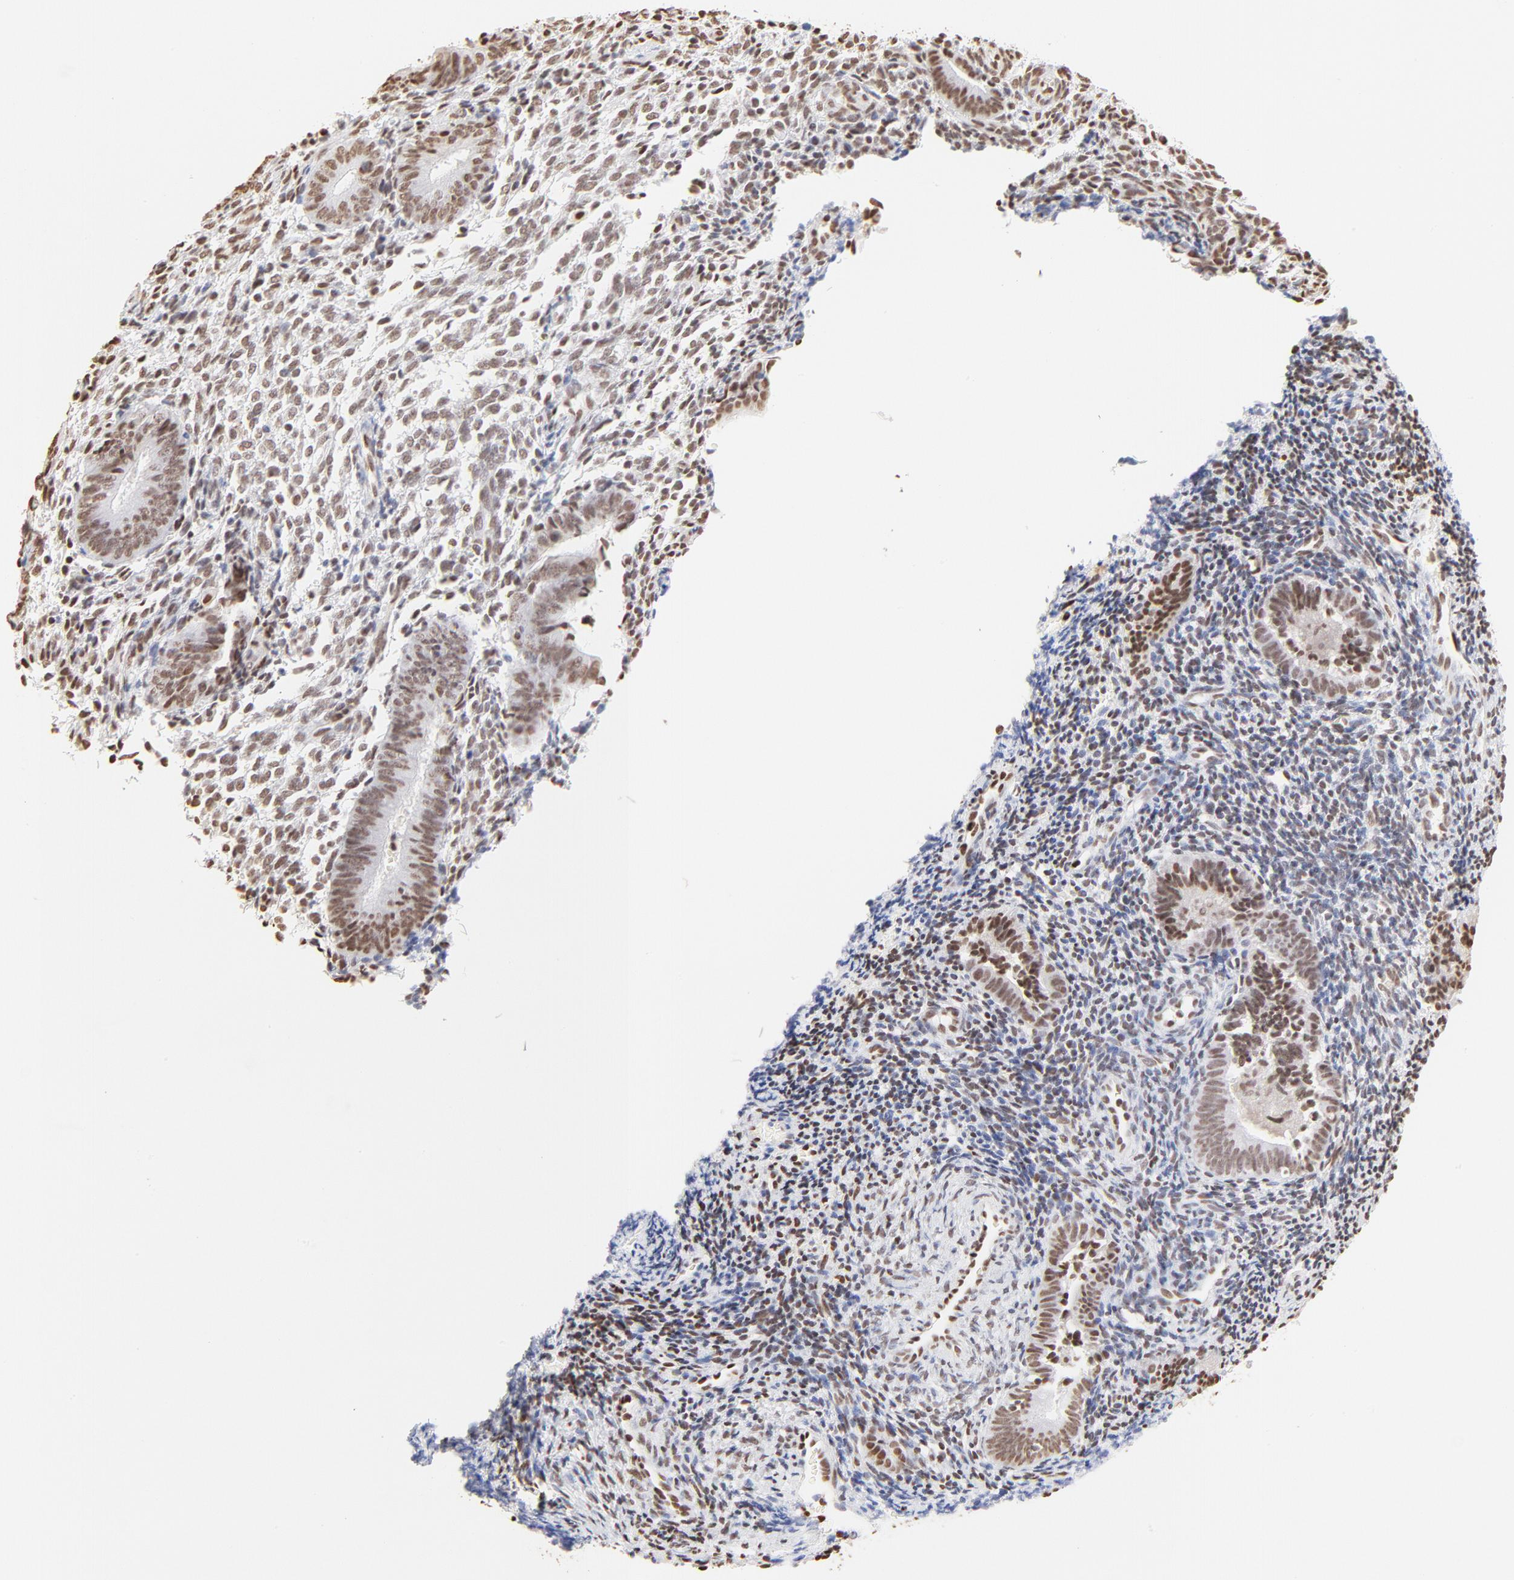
{"staining": {"intensity": "moderate", "quantity": "25%-75%", "location": "nuclear"}, "tissue": "endometrium", "cell_type": "Cells in endometrial stroma", "image_type": "normal", "snomed": [{"axis": "morphology", "description": "Normal tissue, NOS"}, {"axis": "topography", "description": "Uterus"}, {"axis": "topography", "description": "Endometrium"}], "caption": "A brown stain highlights moderate nuclear positivity of a protein in cells in endometrial stroma of benign human endometrium.", "gene": "ZNF540", "patient": {"sex": "female", "age": 33}}